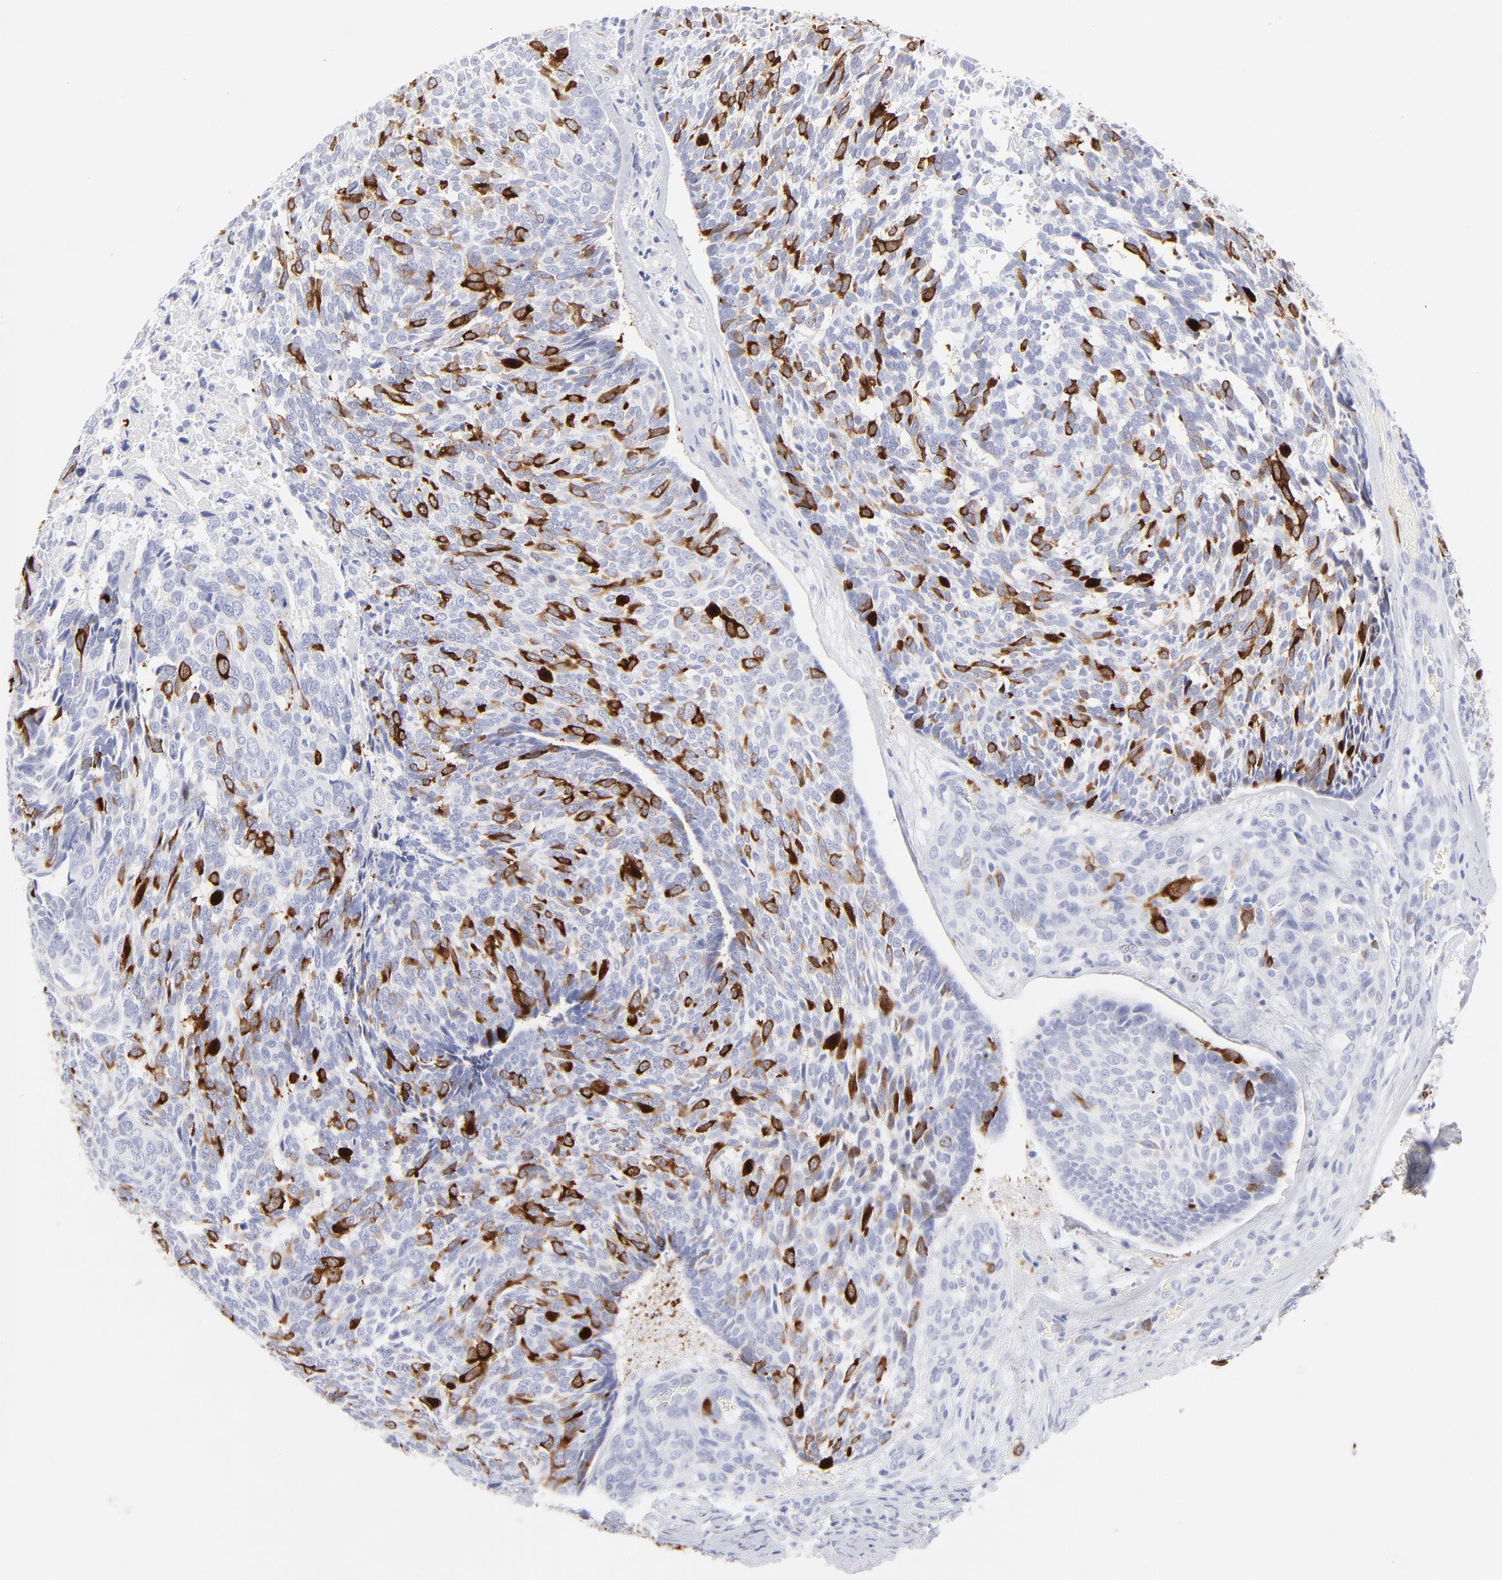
{"staining": {"intensity": "strong", "quantity": "25%-75%", "location": "cytoplasmic/membranous"}, "tissue": "skin cancer", "cell_type": "Tumor cells", "image_type": "cancer", "snomed": [{"axis": "morphology", "description": "Basal cell carcinoma"}, {"axis": "topography", "description": "Skin"}], "caption": "Immunohistochemistry (IHC) photomicrograph of human skin basal cell carcinoma stained for a protein (brown), which reveals high levels of strong cytoplasmic/membranous positivity in approximately 25%-75% of tumor cells.", "gene": "CCNB1", "patient": {"sex": "male", "age": 72}}